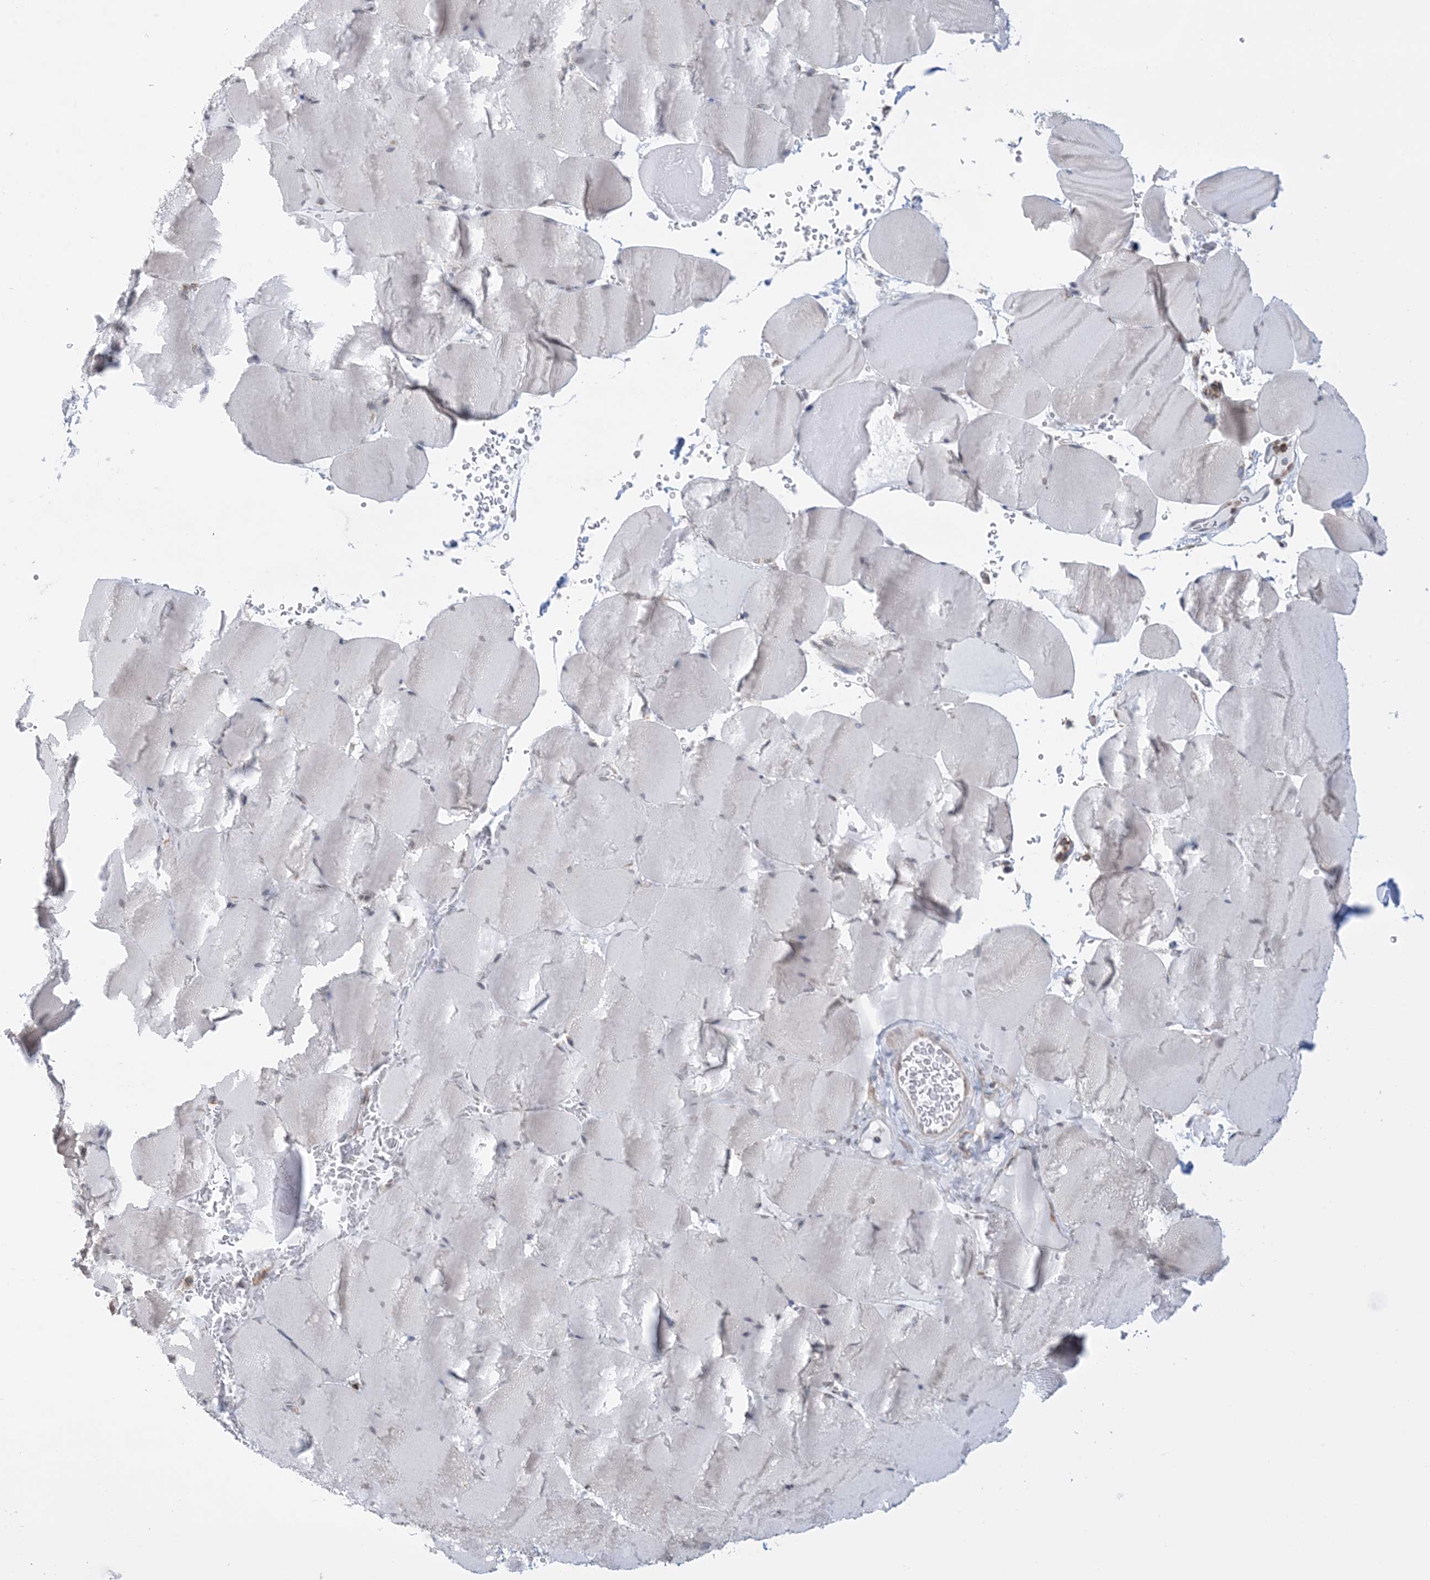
{"staining": {"intensity": "negative", "quantity": "none", "location": "none"}, "tissue": "skeletal muscle", "cell_type": "Myocytes", "image_type": "normal", "snomed": [{"axis": "morphology", "description": "Normal tissue, NOS"}, {"axis": "topography", "description": "Skeletal muscle"}, {"axis": "topography", "description": "Head-Neck"}], "caption": "Immunohistochemistry photomicrograph of normal skeletal muscle: human skeletal muscle stained with DAB exhibits no significant protein expression in myocytes. (DAB IHC visualized using brightfield microscopy, high magnification).", "gene": "CASP4", "patient": {"sex": "male", "age": 66}}